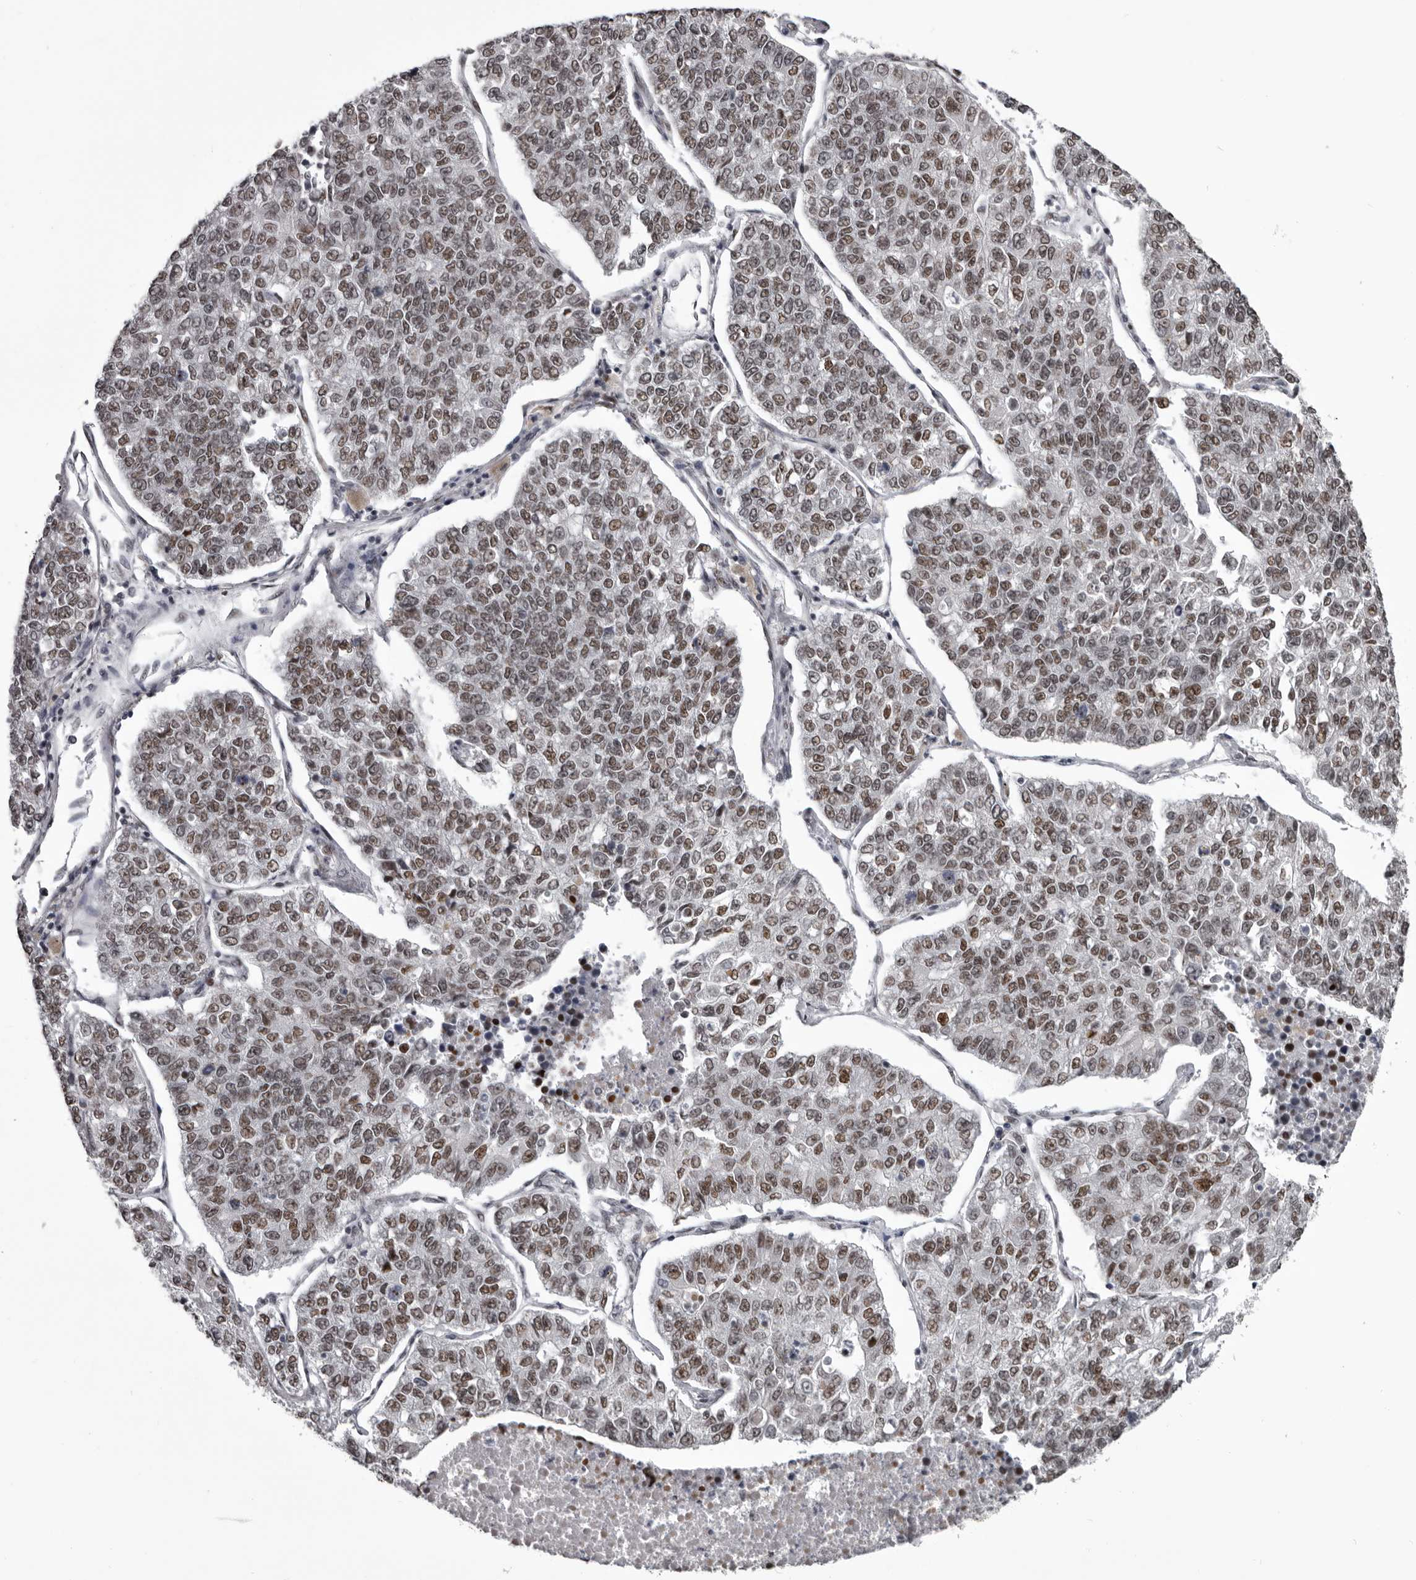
{"staining": {"intensity": "moderate", "quantity": ">75%", "location": "nuclear"}, "tissue": "lung cancer", "cell_type": "Tumor cells", "image_type": "cancer", "snomed": [{"axis": "morphology", "description": "Adenocarcinoma, NOS"}, {"axis": "topography", "description": "Lung"}], "caption": "Immunohistochemical staining of lung cancer shows moderate nuclear protein staining in approximately >75% of tumor cells.", "gene": "NUMA1", "patient": {"sex": "male", "age": 49}}